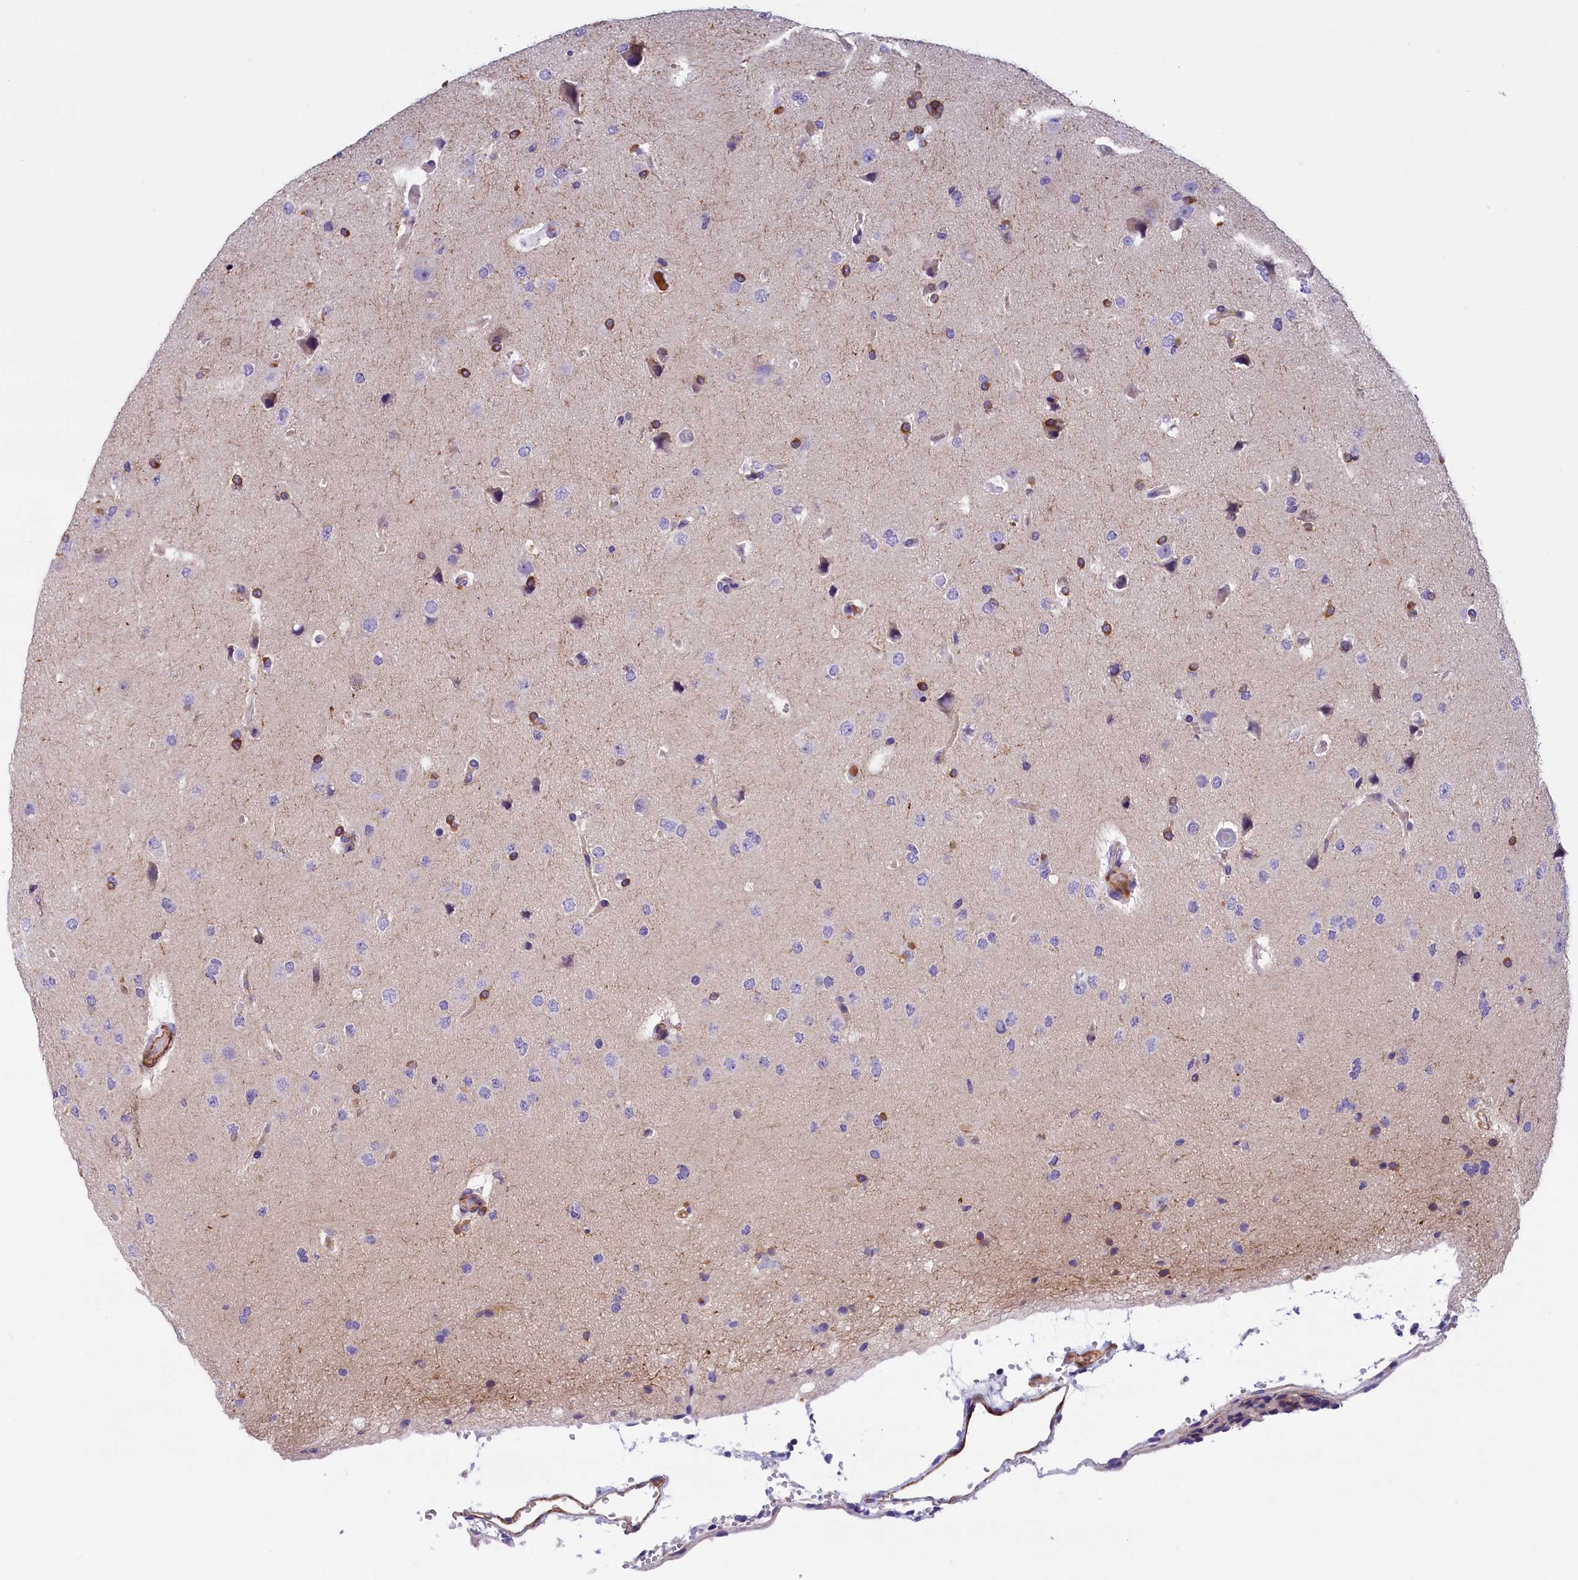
{"staining": {"intensity": "negative", "quantity": "none", "location": "none"}, "tissue": "glioma", "cell_type": "Tumor cells", "image_type": "cancer", "snomed": [{"axis": "morphology", "description": "Glioma, malignant, High grade"}, {"axis": "topography", "description": "Brain"}], "caption": "Protein analysis of malignant glioma (high-grade) demonstrates no significant positivity in tumor cells.", "gene": "BCL2L13", "patient": {"sex": "male", "age": 72}}